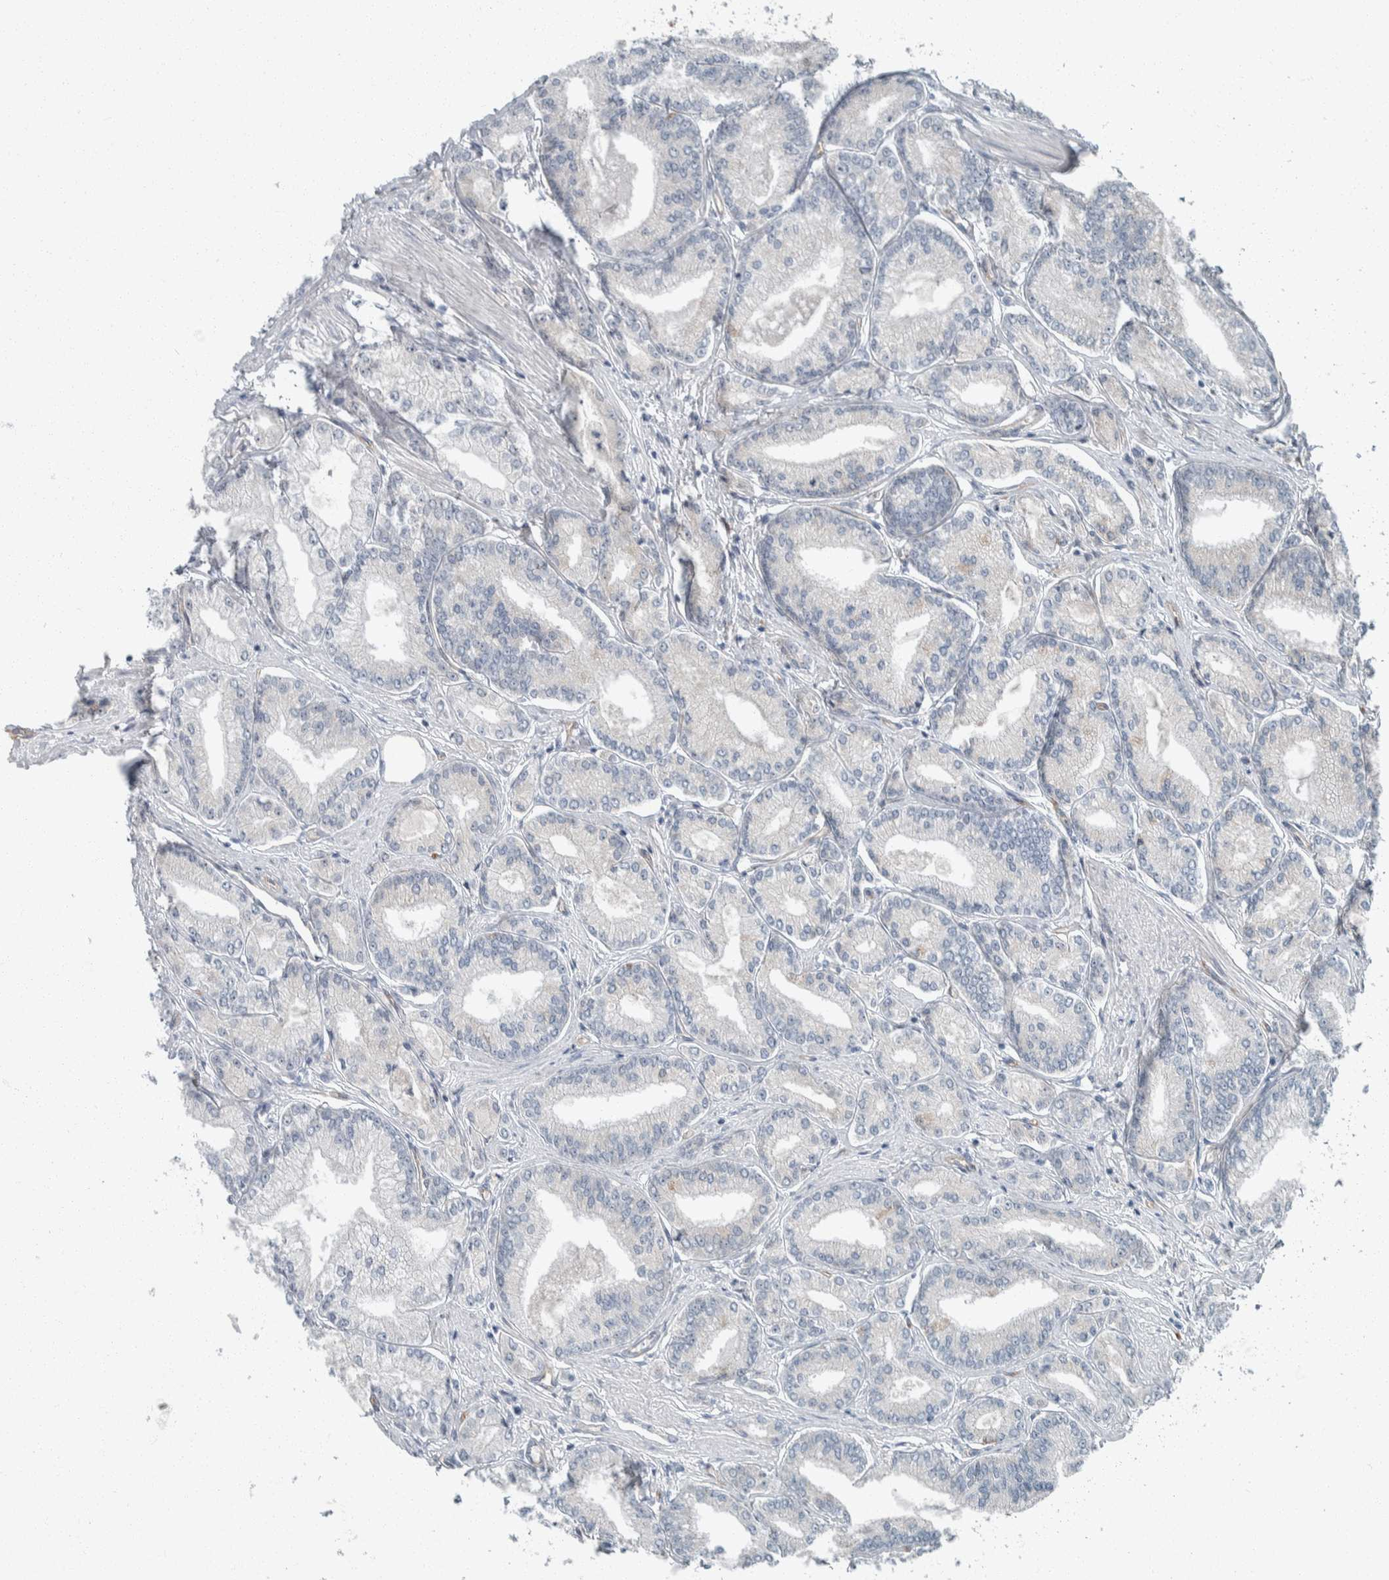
{"staining": {"intensity": "negative", "quantity": "none", "location": "none"}, "tissue": "prostate cancer", "cell_type": "Tumor cells", "image_type": "cancer", "snomed": [{"axis": "morphology", "description": "Adenocarcinoma, Low grade"}, {"axis": "topography", "description": "Prostate"}], "caption": "Micrograph shows no protein positivity in tumor cells of prostate adenocarcinoma (low-grade) tissue.", "gene": "USP25", "patient": {"sex": "male", "age": 52}}